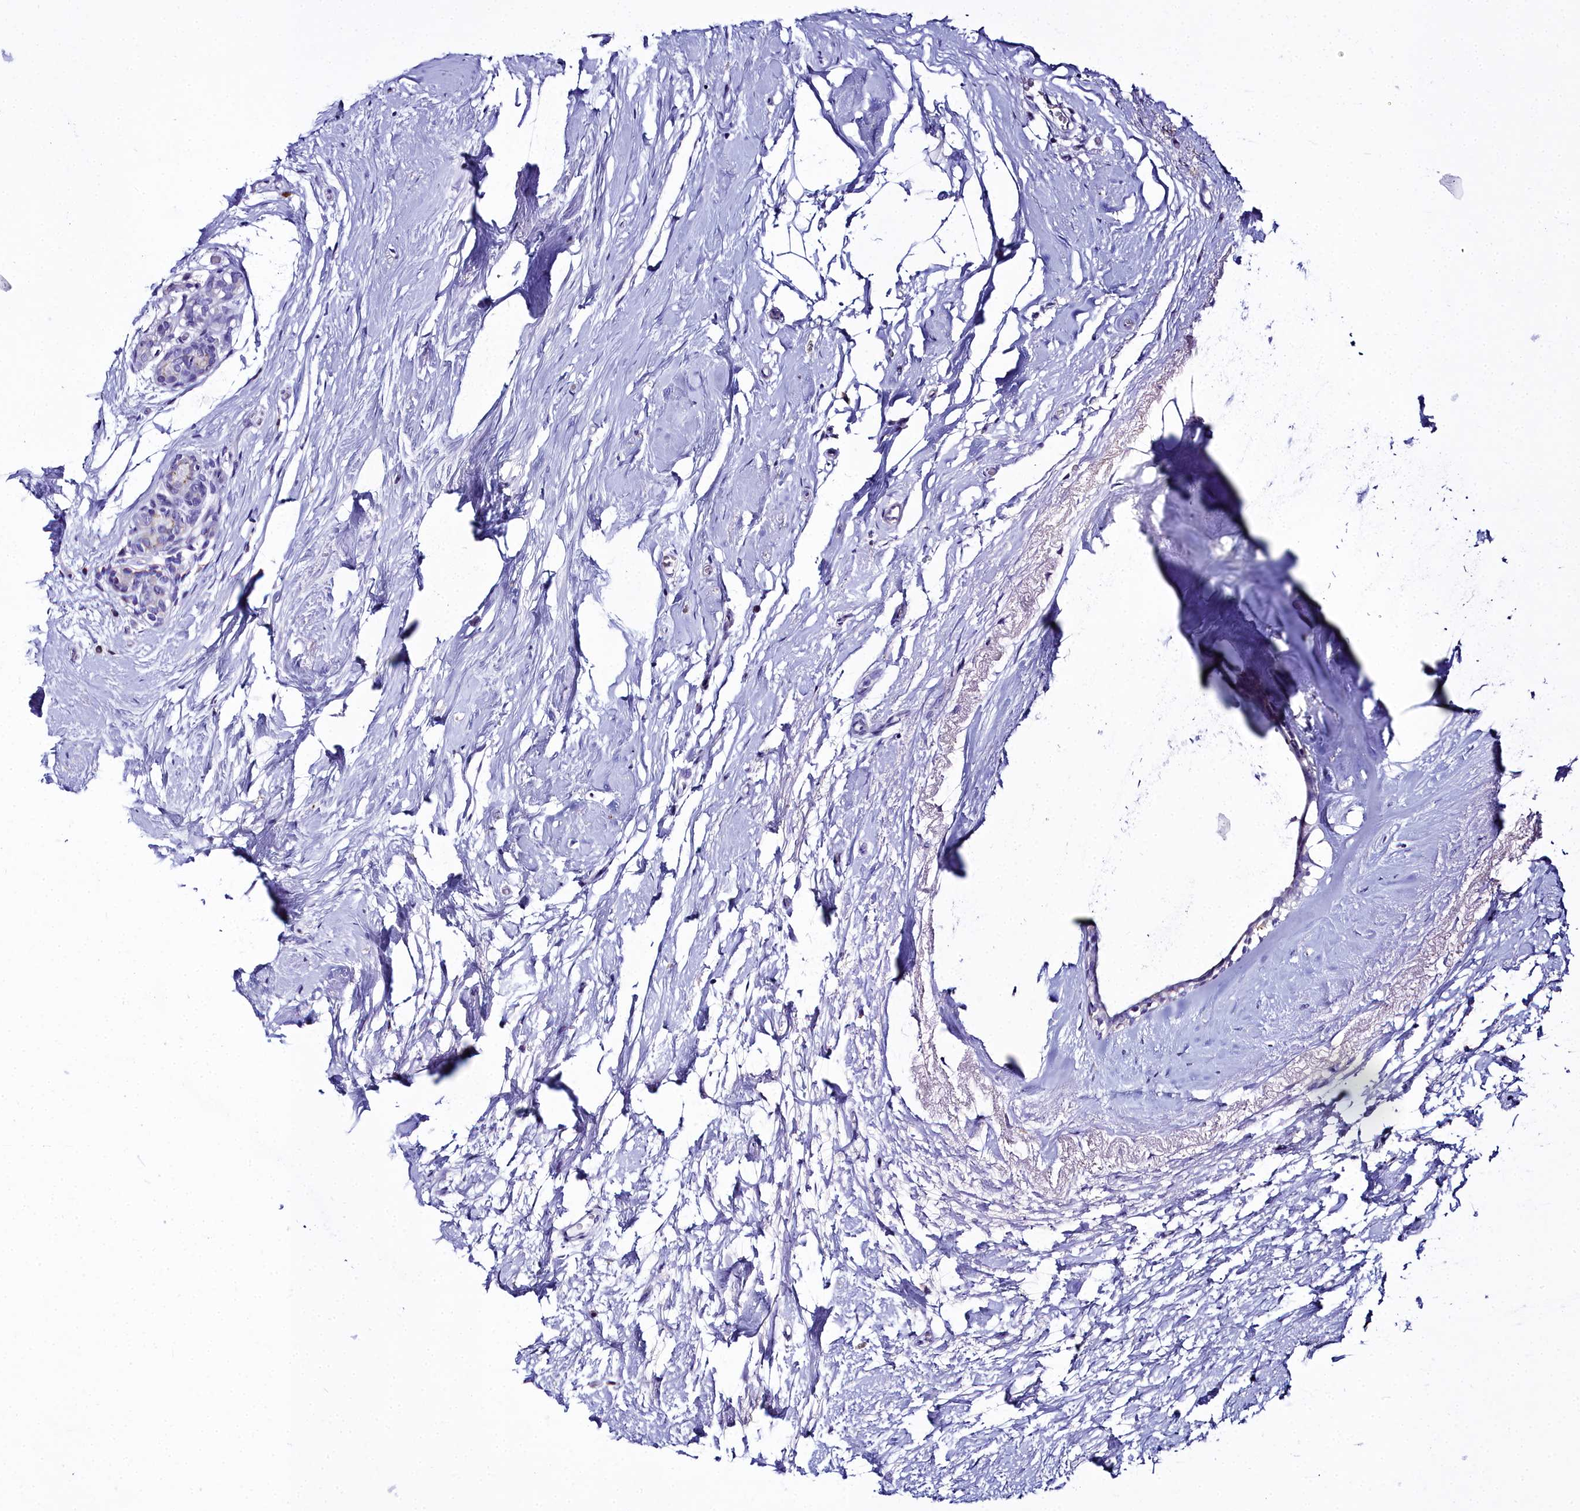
{"staining": {"intensity": "negative", "quantity": "none", "location": "none"}, "tissue": "breast cancer", "cell_type": "Tumor cells", "image_type": "cancer", "snomed": [{"axis": "morphology", "description": "Lobular carcinoma"}, {"axis": "topography", "description": "Breast"}], "caption": "This micrograph is of breast lobular carcinoma stained with immunohistochemistry to label a protein in brown with the nuclei are counter-stained blue. There is no expression in tumor cells.", "gene": "ELAPOR2", "patient": {"sex": "female", "age": 58}}